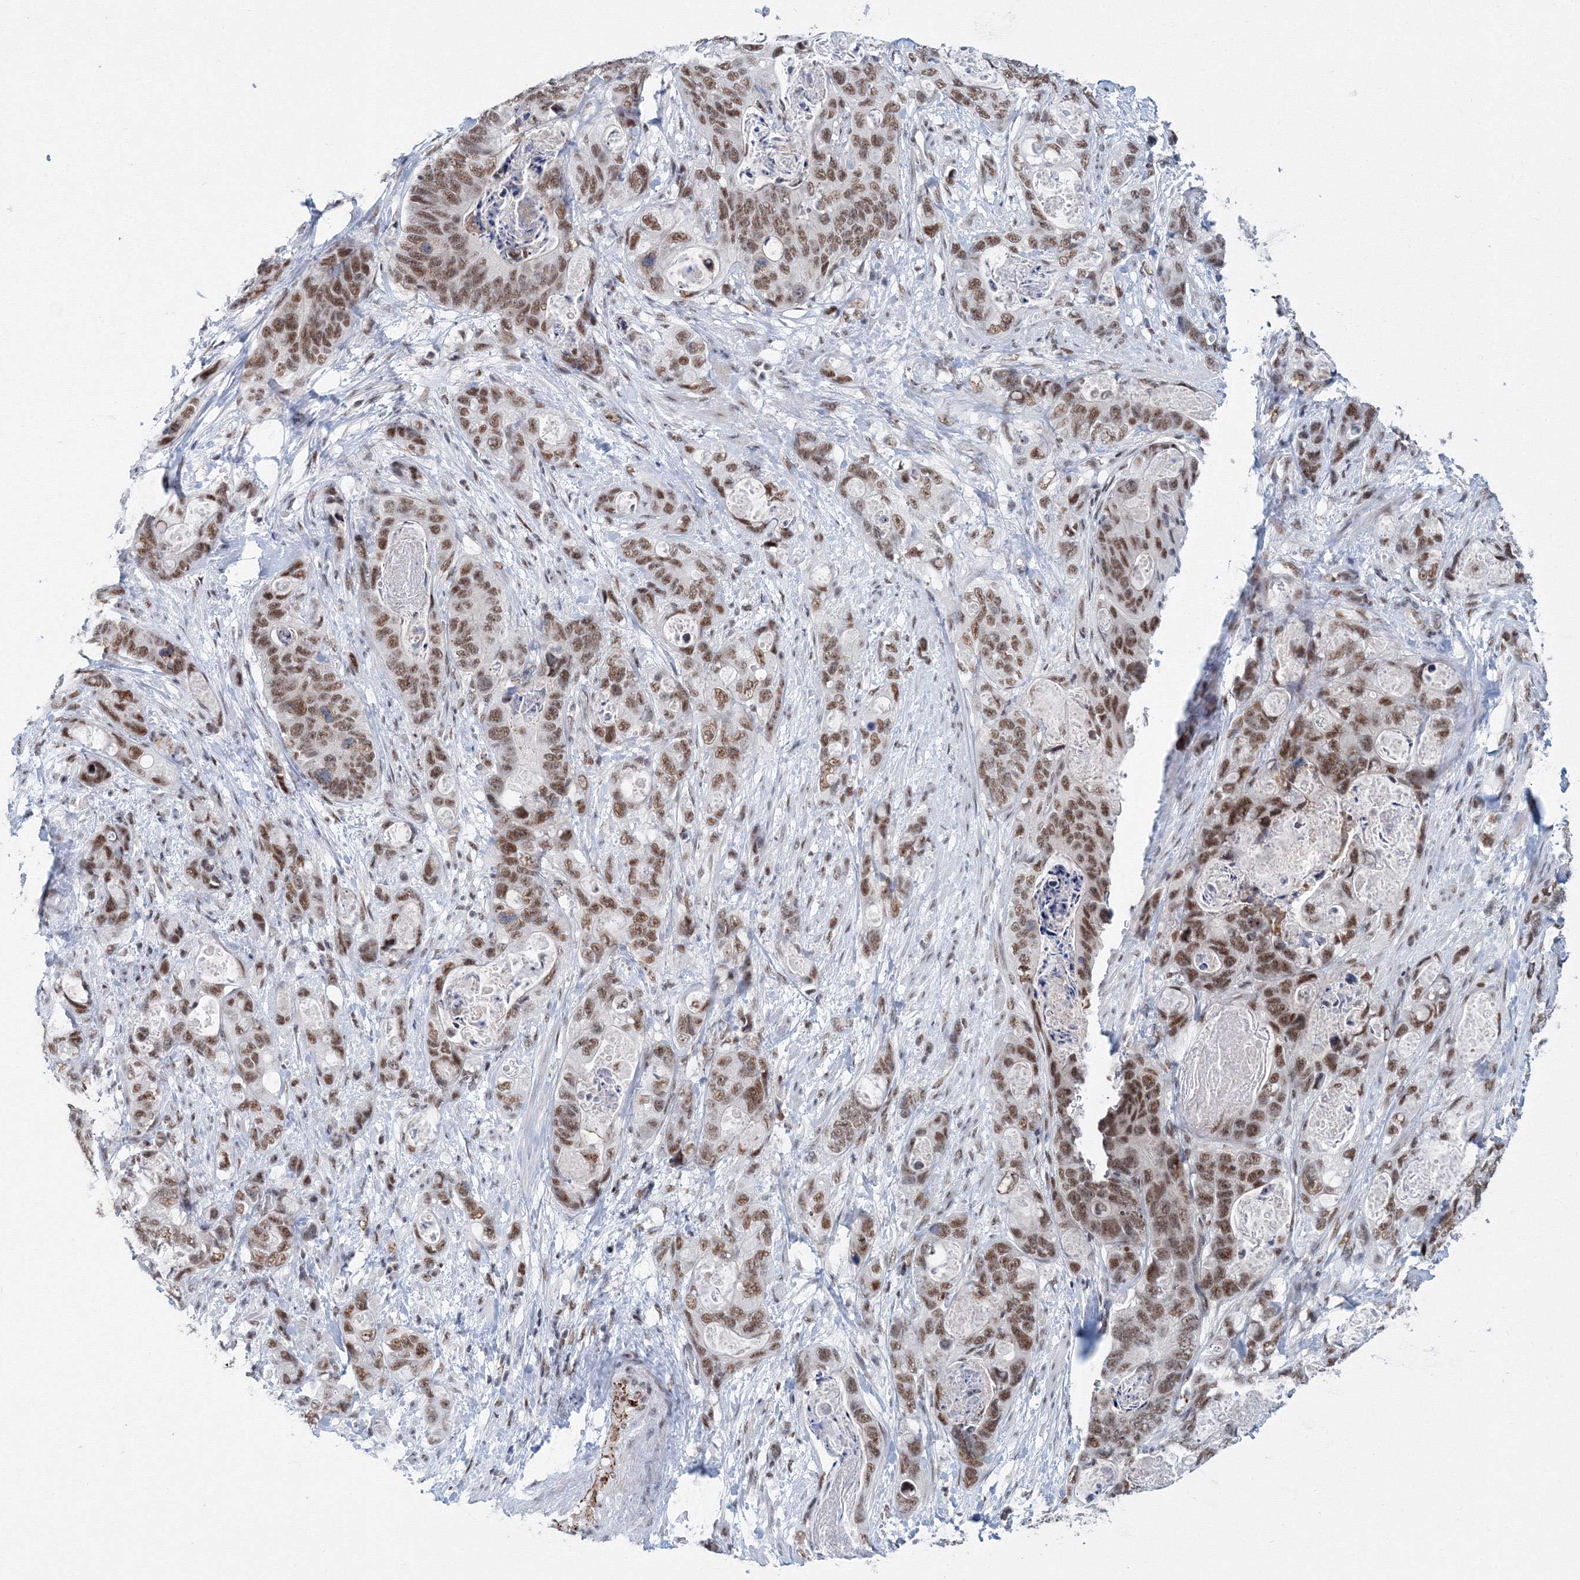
{"staining": {"intensity": "moderate", "quantity": ">75%", "location": "nuclear"}, "tissue": "stomach cancer", "cell_type": "Tumor cells", "image_type": "cancer", "snomed": [{"axis": "morphology", "description": "Normal tissue, NOS"}, {"axis": "morphology", "description": "Adenocarcinoma, NOS"}, {"axis": "topography", "description": "Stomach"}], "caption": "Stomach cancer (adenocarcinoma) stained with immunohistochemistry demonstrates moderate nuclear staining in about >75% of tumor cells. (Stains: DAB (3,3'-diaminobenzidine) in brown, nuclei in blue, Microscopy: brightfield microscopy at high magnification).", "gene": "SF3B6", "patient": {"sex": "female", "age": 89}}